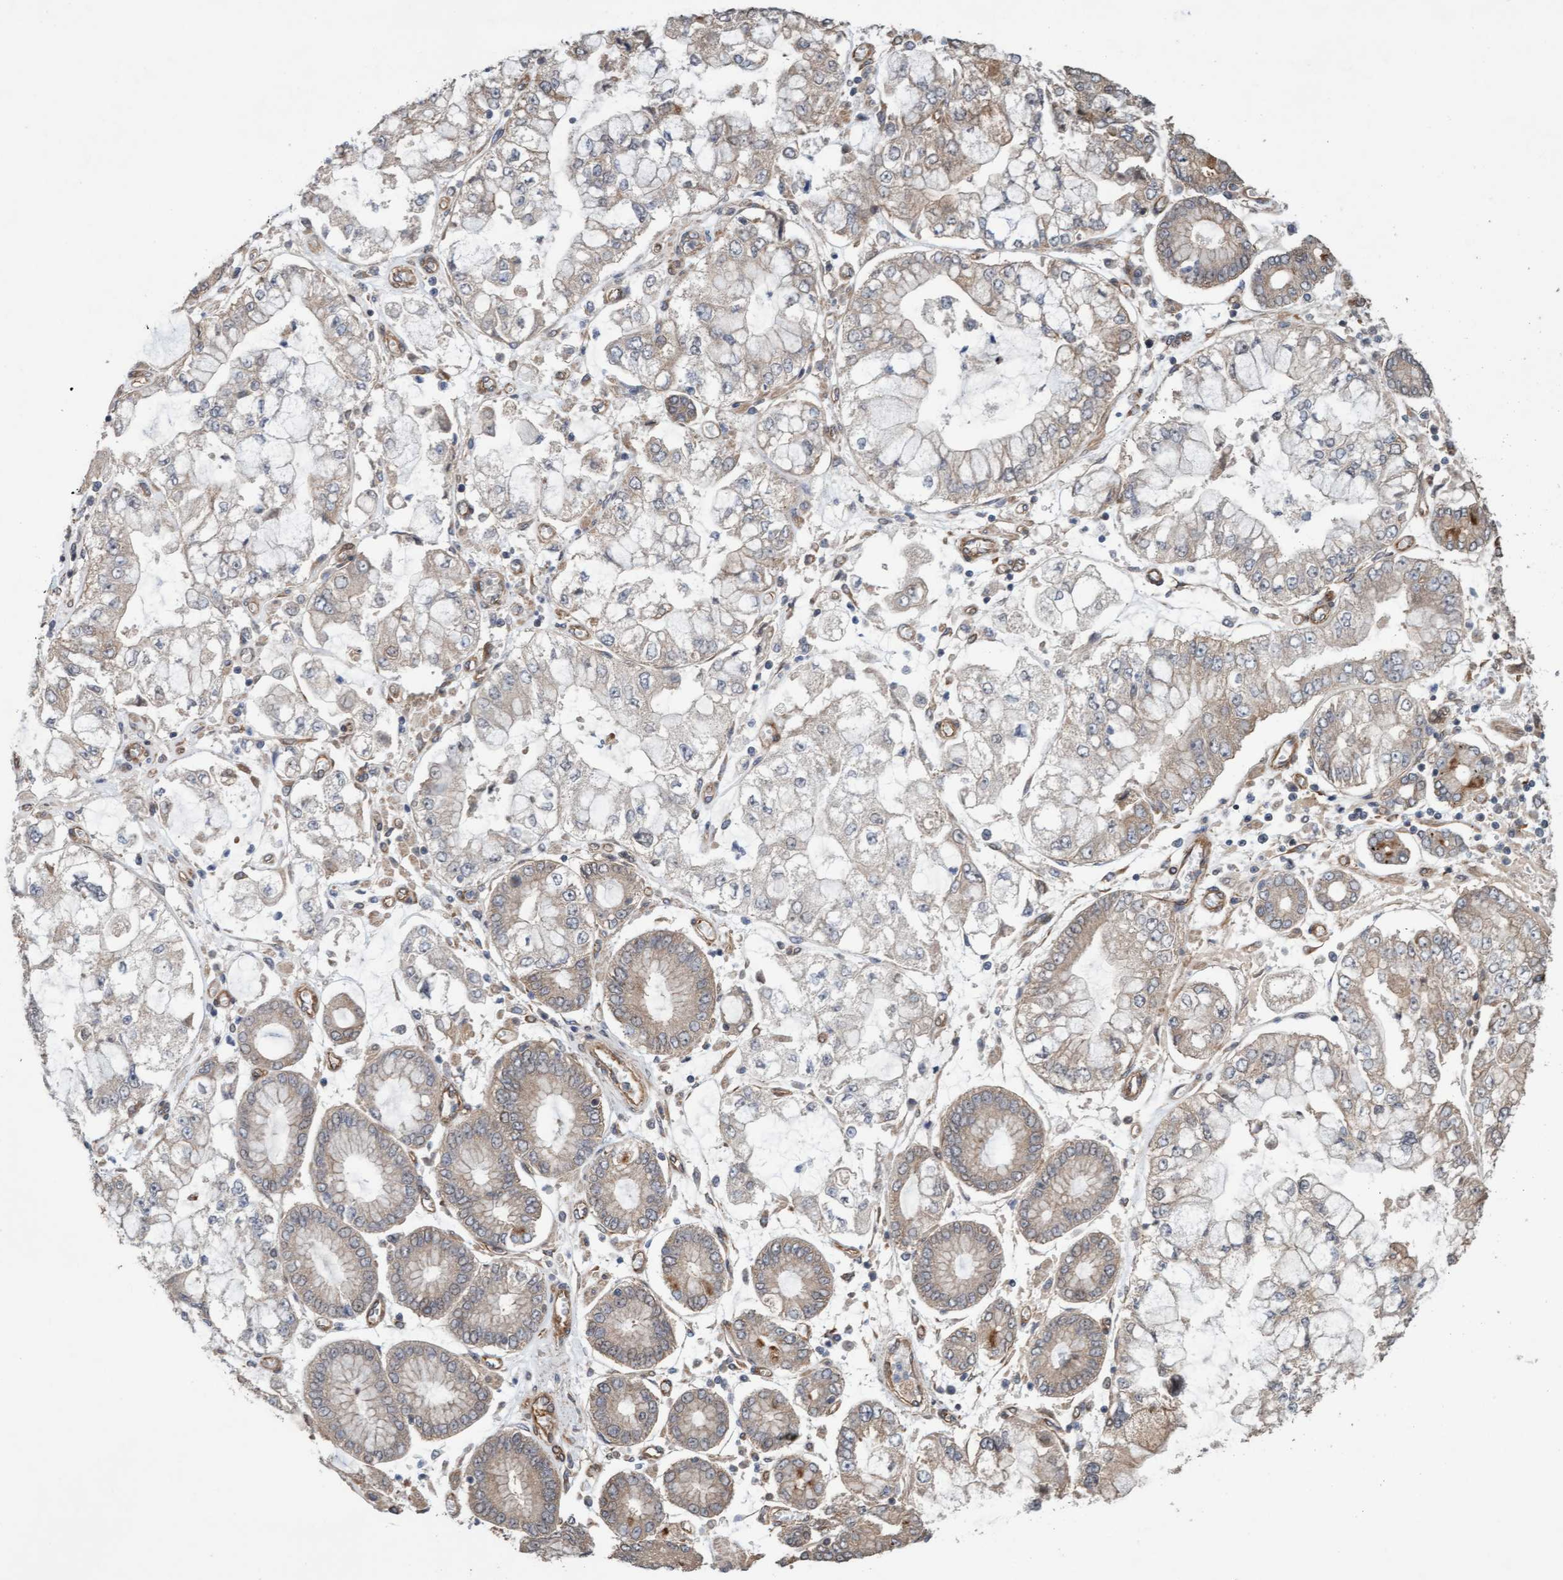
{"staining": {"intensity": "weak", "quantity": "<25%", "location": "cytoplasmic/membranous"}, "tissue": "stomach cancer", "cell_type": "Tumor cells", "image_type": "cancer", "snomed": [{"axis": "morphology", "description": "Adenocarcinoma, NOS"}, {"axis": "topography", "description": "Stomach"}], "caption": "This is an immunohistochemistry (IHC) photomicrograph of human stomach cancer (adenocarcinoma). There is no staining in tumor cells.", "gene": "CDC42EP4", "patient": {"sex": "male", "age": 76}}